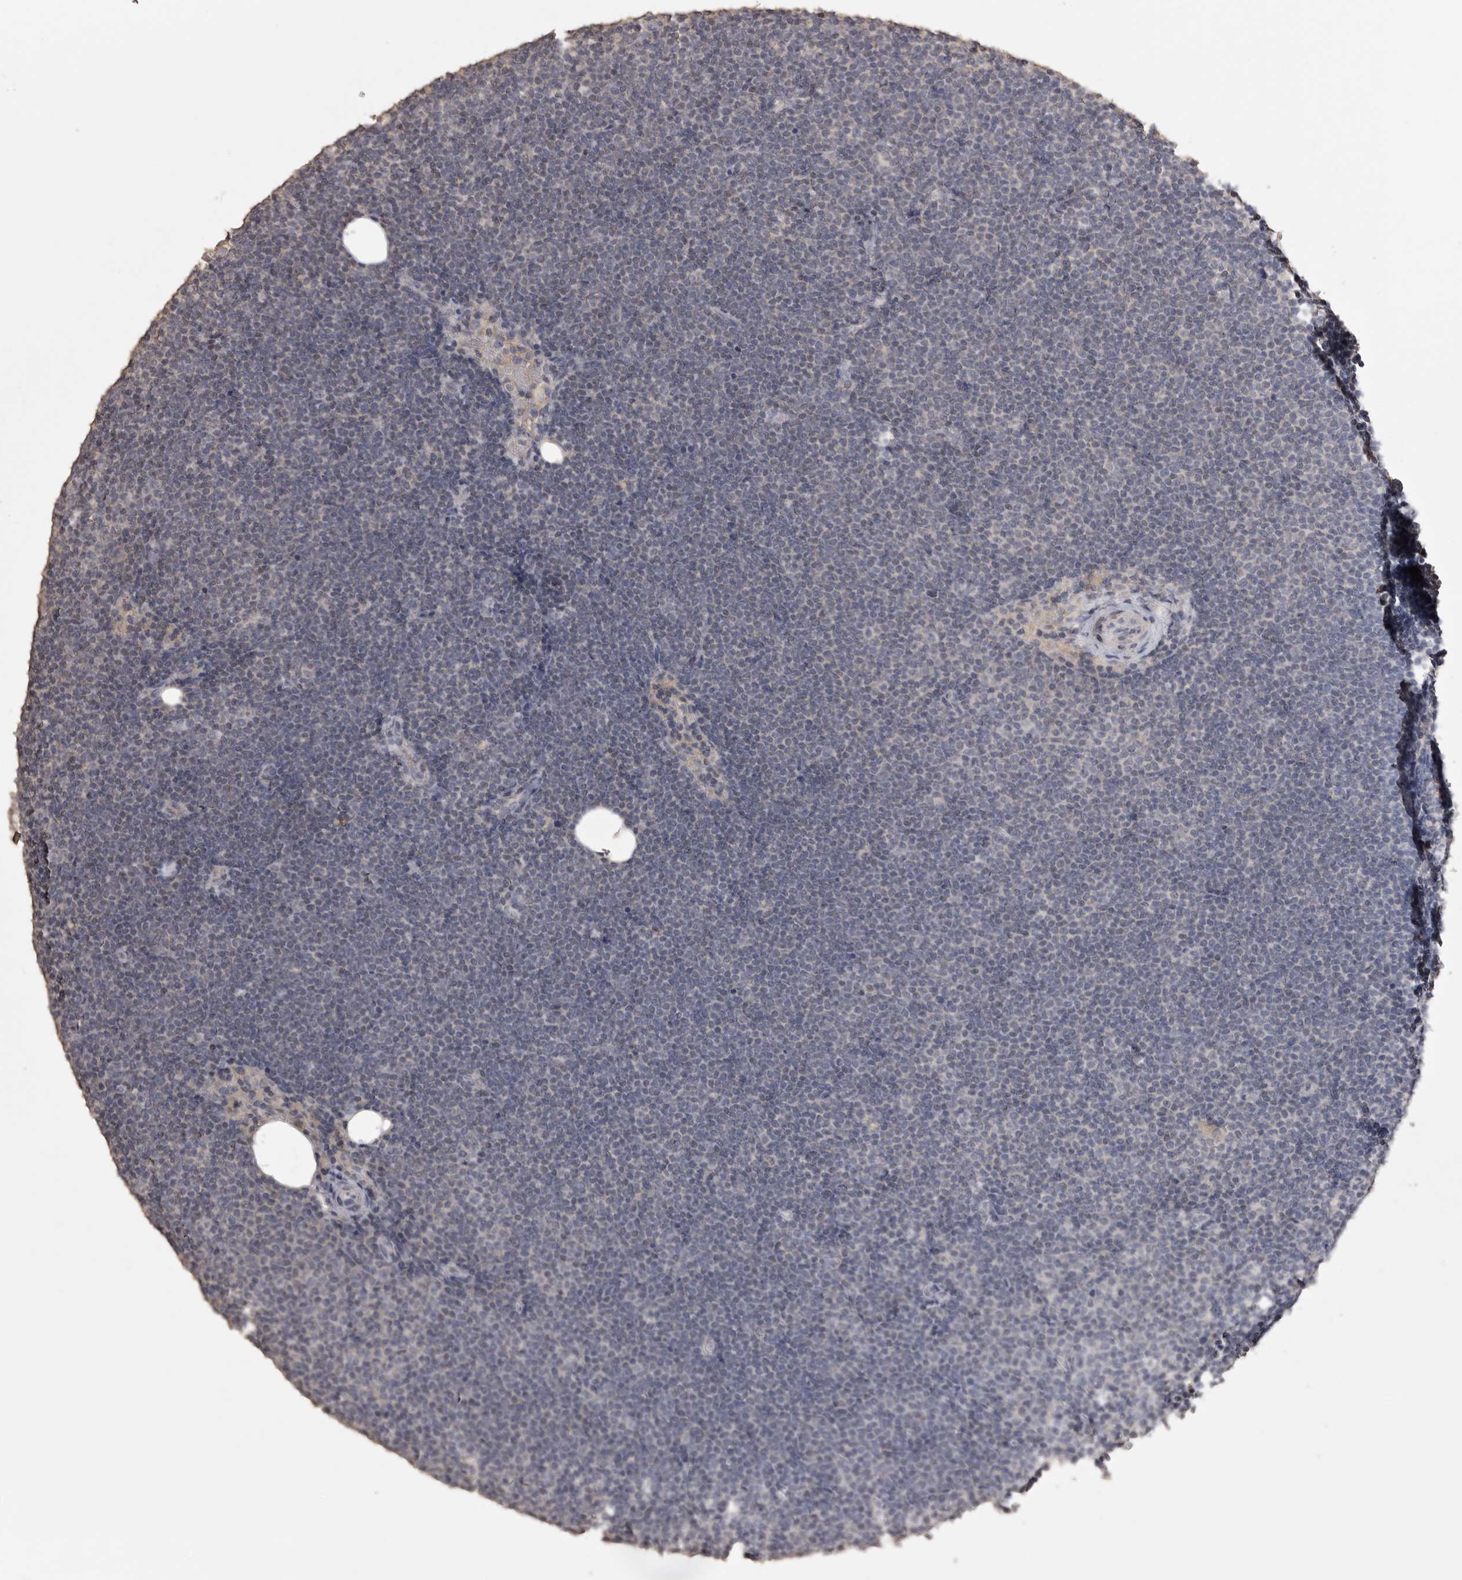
{"staining": {"intensity": "weak", "quantity": "<25%", "location": "cytoplasmic/membranous"}, "tissue": "lymphoma", "cell_type": "Tumor cells", "image_type": "cancer", "snomed": [{"axis": "morphology", "description": "Malignant lymphoma, non-Hodgkin's type, Low grade"}, {"axis": "topography", "description": "Lymph node"}], "caption": "This micrograph is of lymphoma stained with immunohistochemistry (IHC) to label a protein in brown with the nuclei are counter-stained blue. There is no staining in tumor cells.", "gene": "MMP7", "patient": {"sex": "female", "age": 53}}